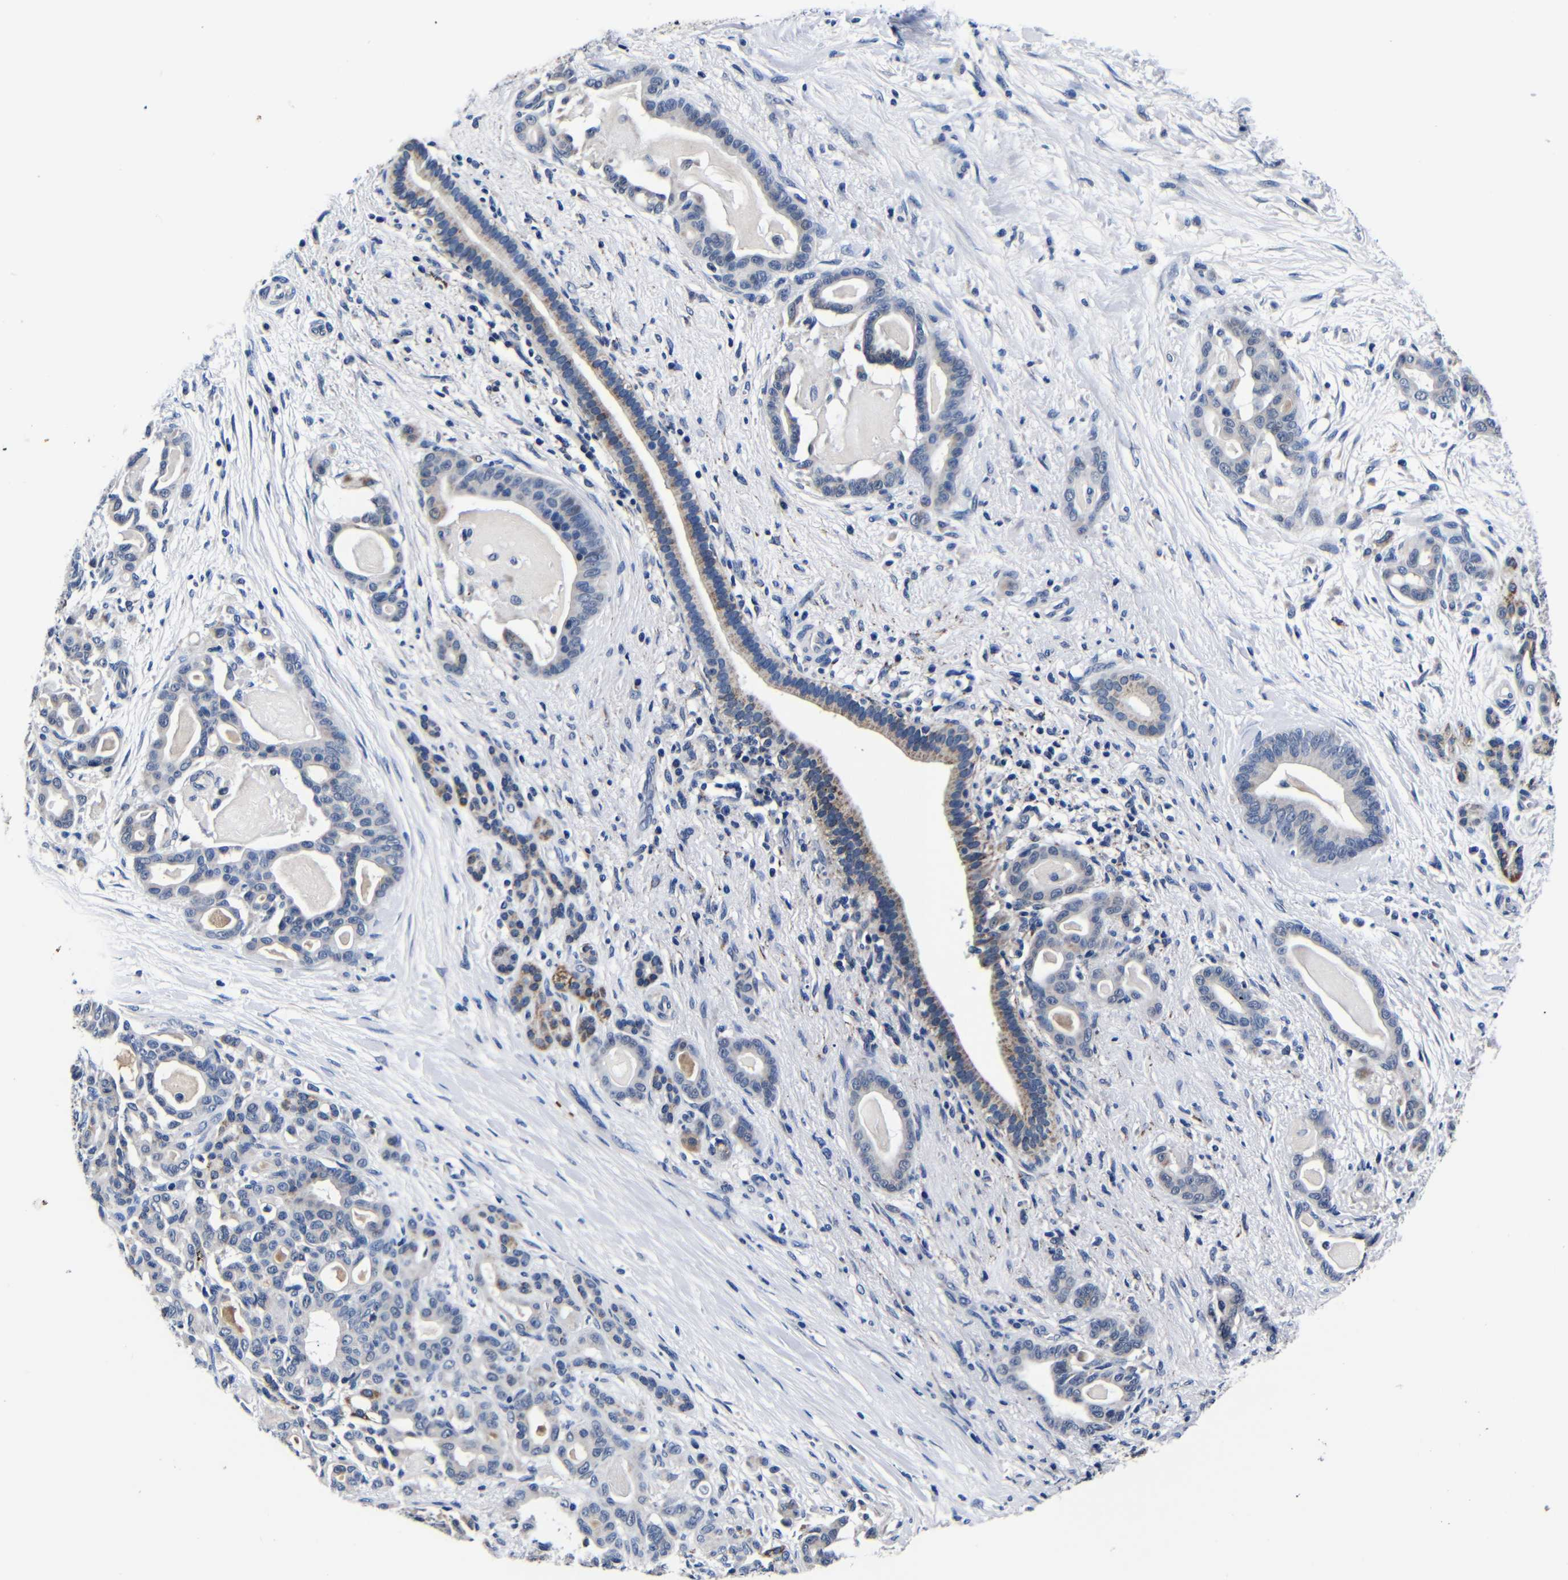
{"staining": {"intensity": "weak", "quantity": "<25%", "location": "cytoplasmic/membranous"}, "tissue": "pancreatic cancer", "cell_type": "Tumor cells", "image_type": "cancer", "snomed": [{"axis": "morphology", "description": "Adenocarcinoma, NOS"}, {"axis": "topography", "description": "Pancreas"}], "caption": "Immunohistochemistry photomicrograph of neoplastic tissue: adenocarcinoma (pancreatic) stained with DAB exhibits no significant protein expression in tumor cells.", "gene": "DEPP1", "patient": {"sex": "male", "age": 63}}